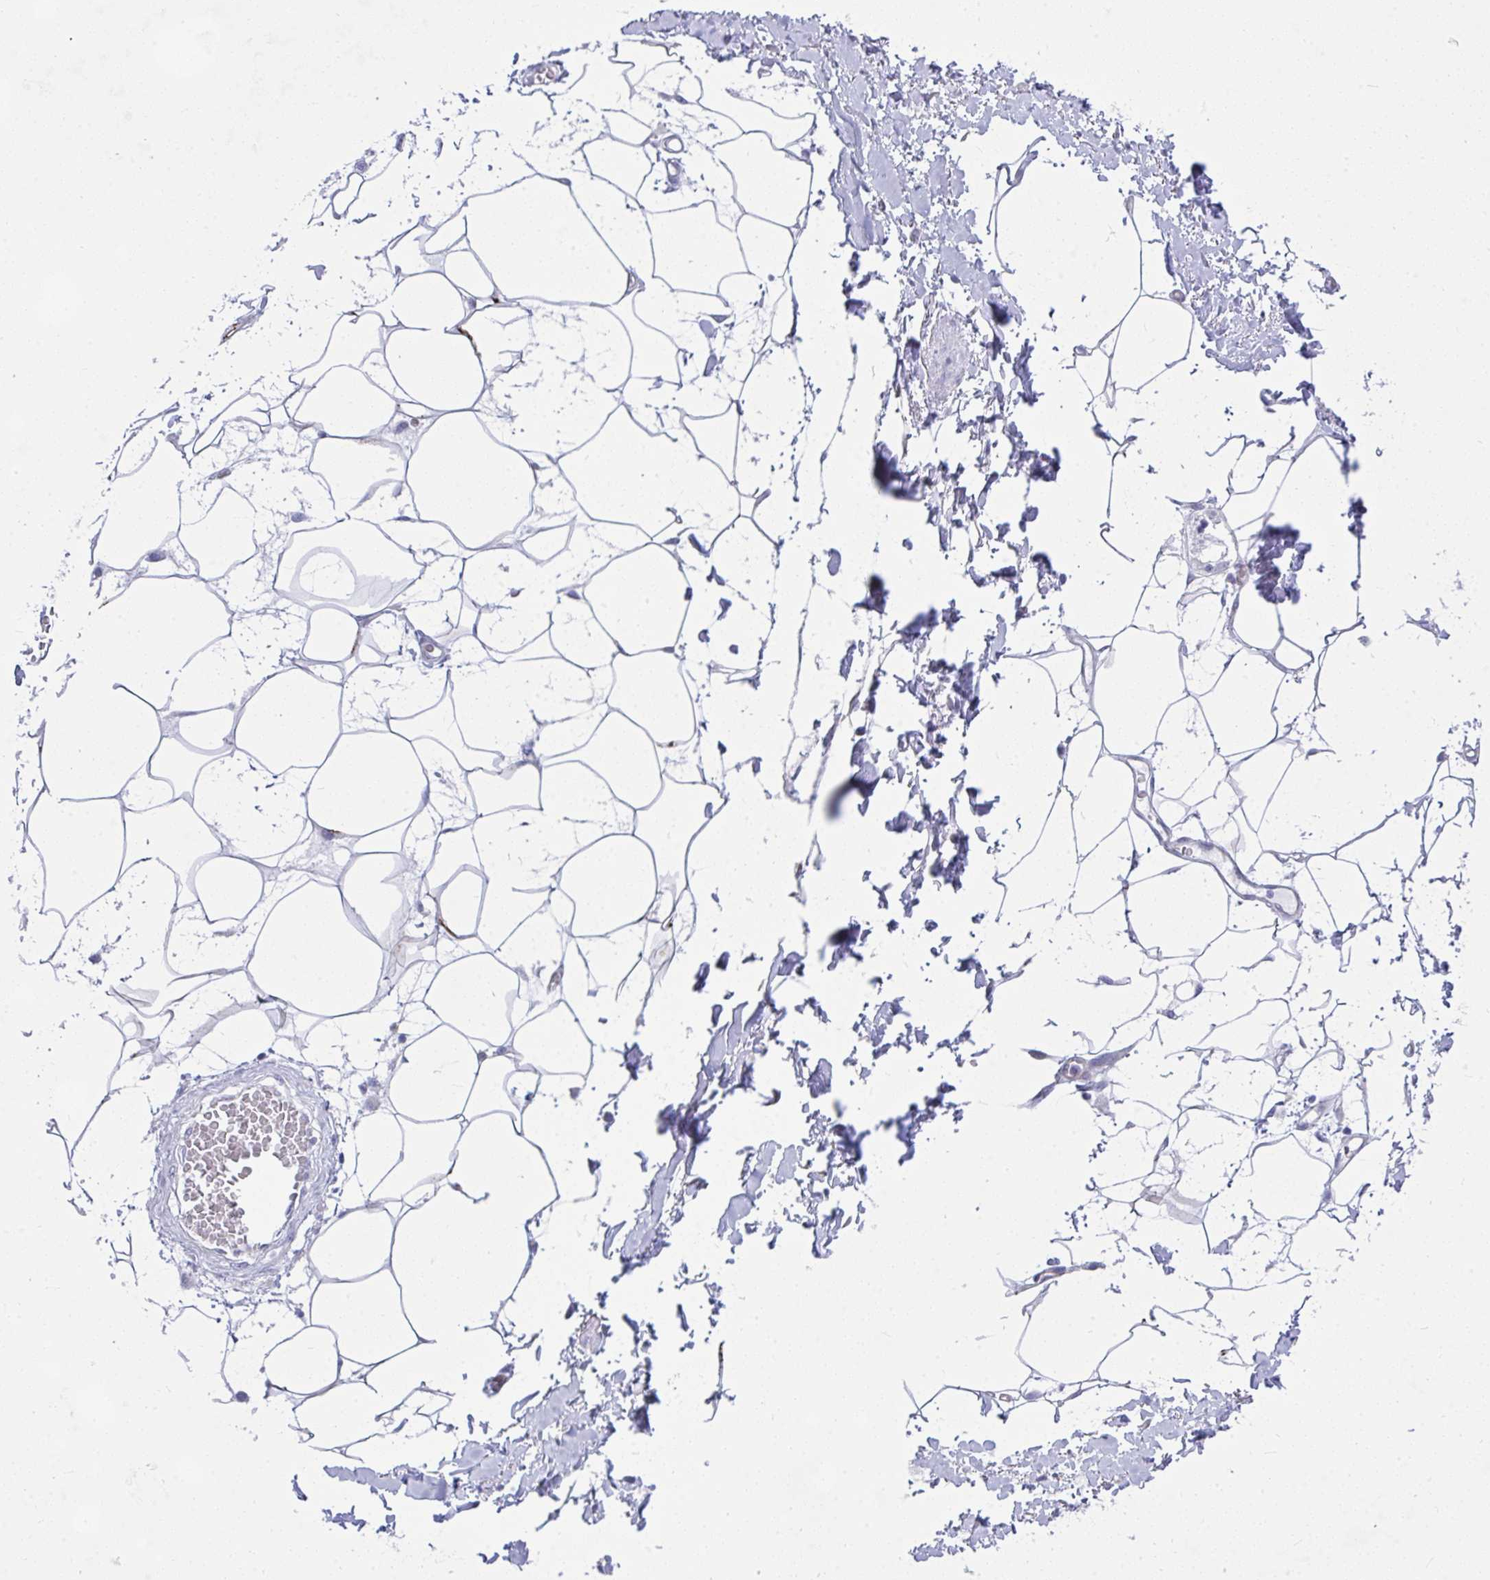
{"staining": {"intensity": "negative", "quantity": "none", "location": "none"}, "tissue": "adipose tissue", "cell_type": "Adipocytes", "image_type": "normal", "snomed": [{"axis": "morphology", "description": "Normal tissue, NOS"}, {"axis": "topography", "description": "Vagina"}, {"axis": "topography", "description": "Peripheral nerve tissue"}], "caption": "IHC of normal adipose tissue shows no staining in adipocytes. Brightfield microscopy of immunohistochemistry (IHC) stained with DAB (brown) and hematoxylin (blue), captured at high magnification.", "gene": "NFXL1", "patient": {"sex": "female", "age": 71}}